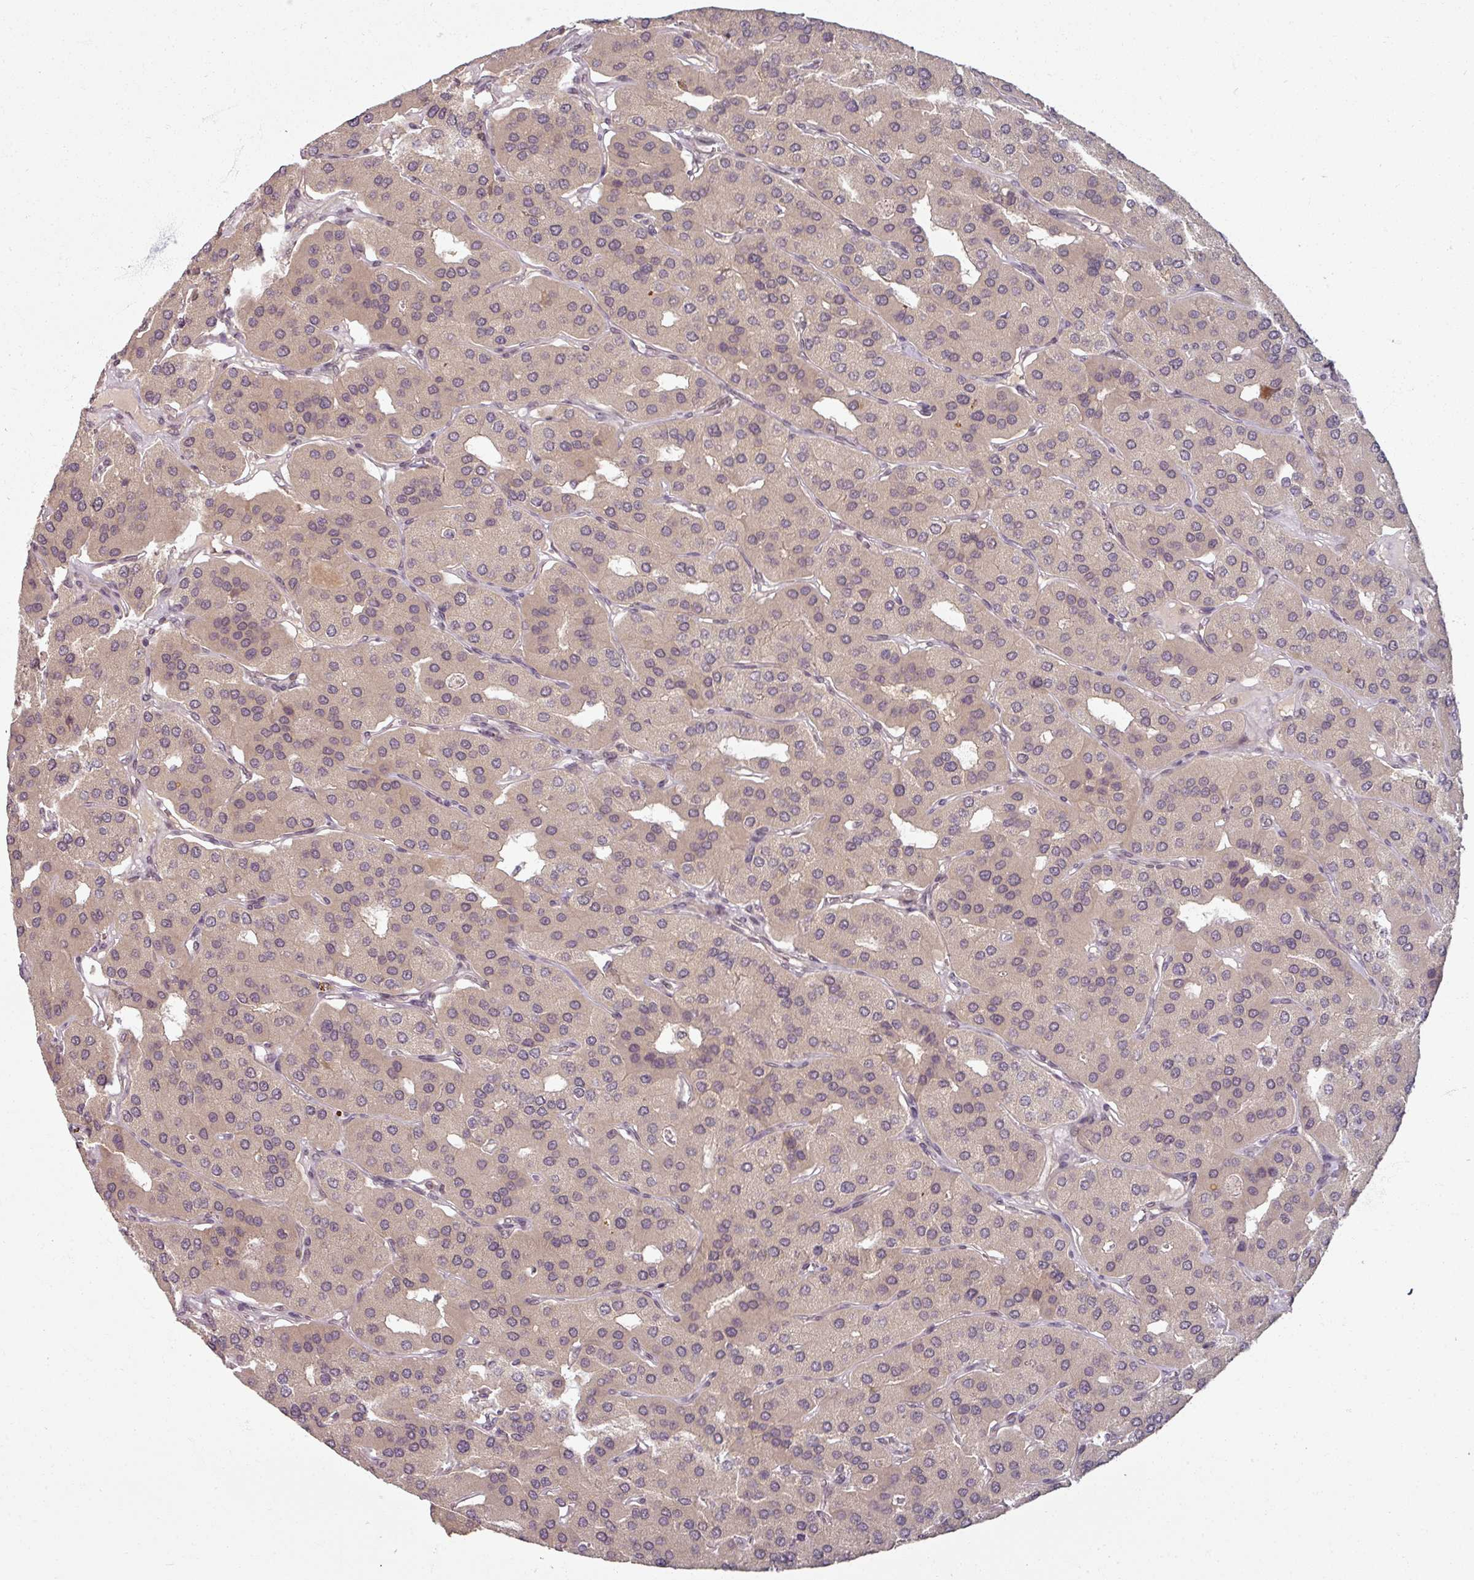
{"staining": {"intensity": "negative", "quantity": "none", "location": "none"}, "tissue": "parathyroid gland", "cell_type": "Glandular cells", "image_type": "normal", "snomed": [{"axis": "morphology", "description": "Normal tissue, NOS"}, {"axis": "morphology", "description": "Adenoma, NOS"}, {"axis": "topography", "description": "Parathyroid gland"}], "caption": "Immunohistochemistry histopathology image of normal parathyroid gland: parathyroid gland stained with DAB (3,3'-diaminobenzidine) reveals no significant protein expression in glandular cells.", "gene": "POLR2G", "patient": {"sex": "female", "age": 86}}